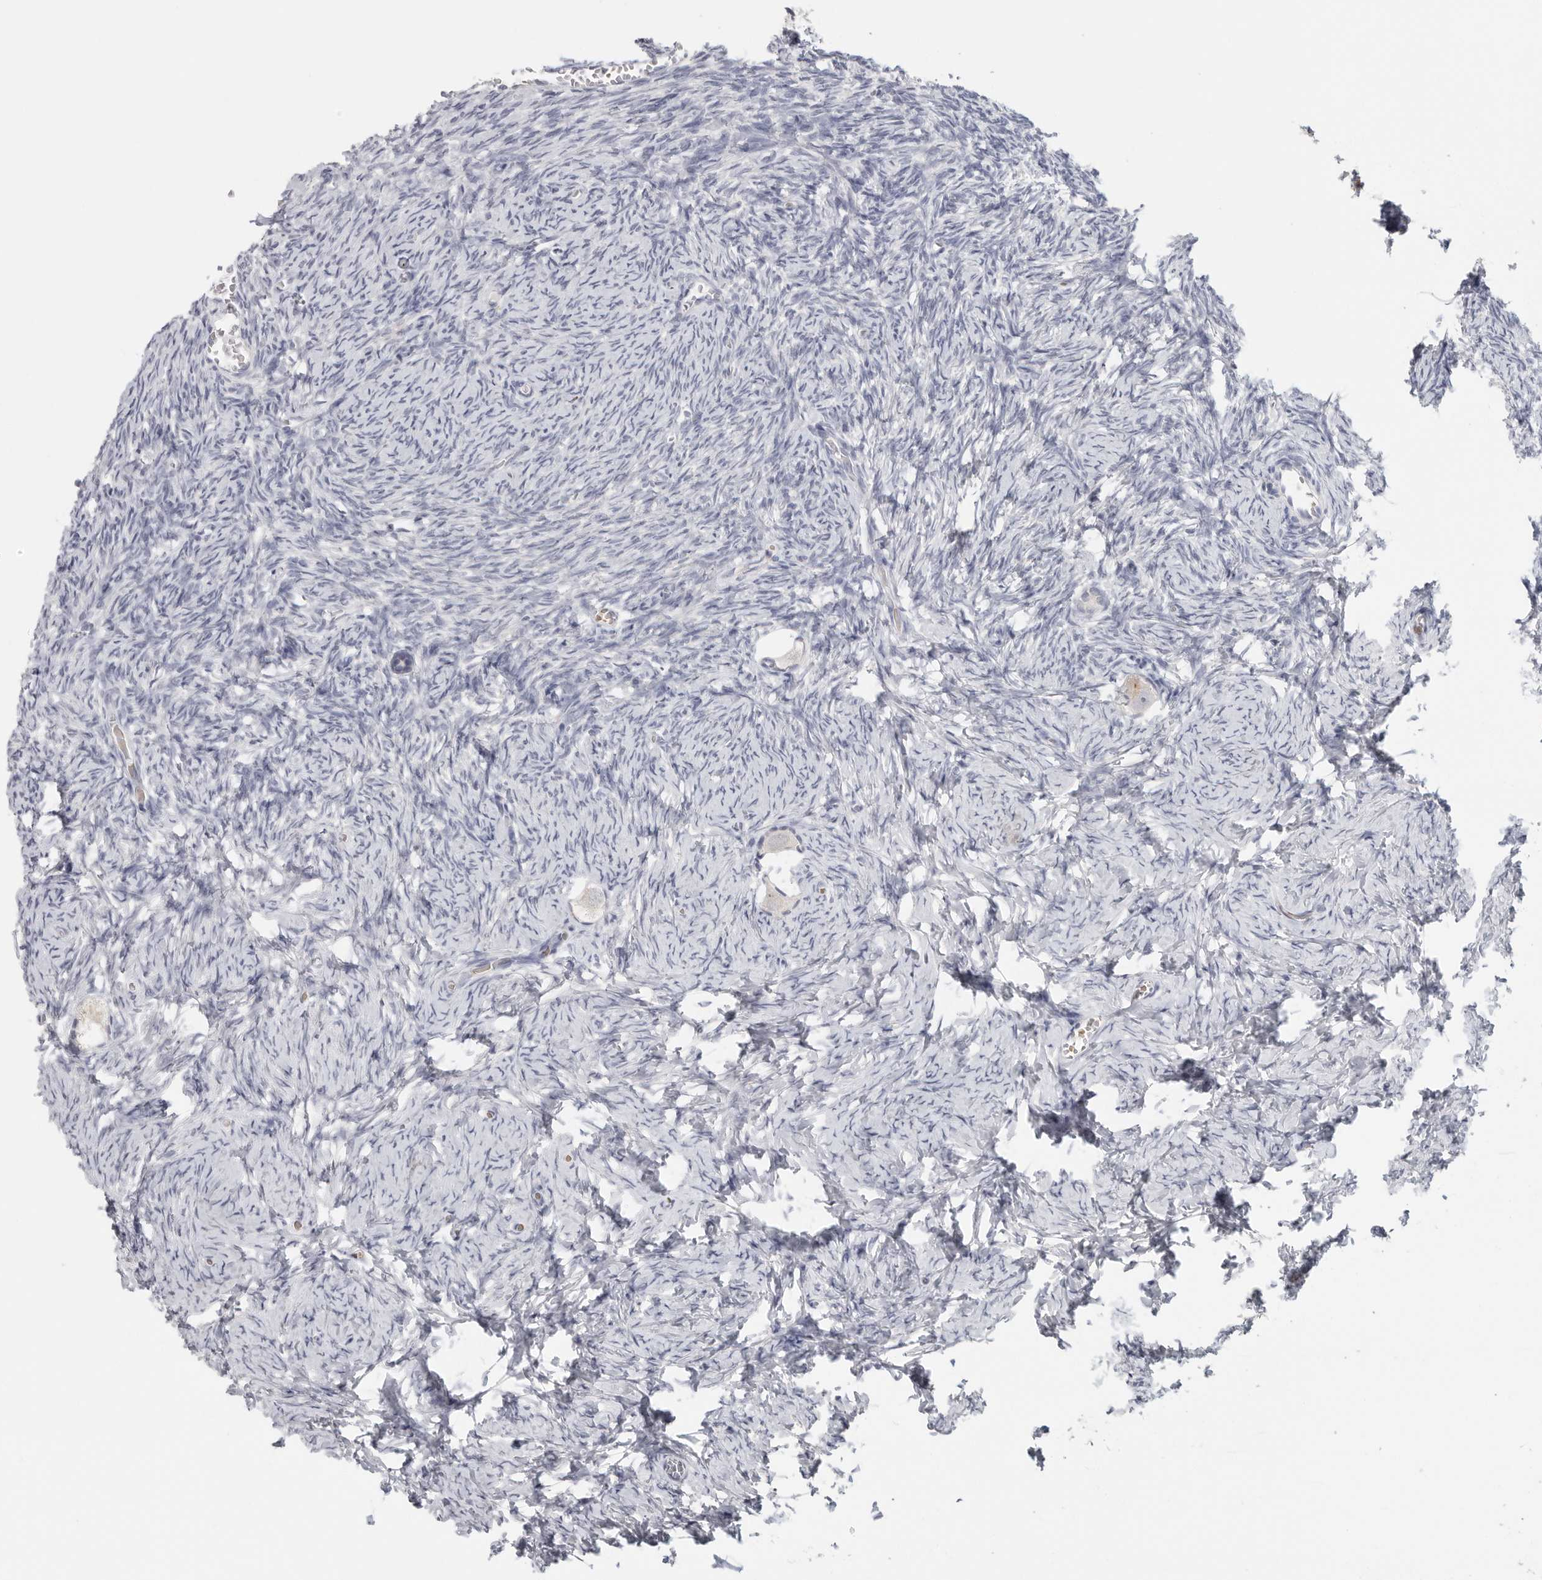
{"staining": {"intensity": "negative", "quantity": "none", "location": "none"}, "tissue": "ovary", "cell_type": "Follicle cells", "image_type": "normal", "snomed": [{"axis": "morphology", "description": "Normal tissue, NOS"}, {"axis": "topography", "description": "Ovary"}], "caption": "An IHC micrograph of normal ovary is shown. There is no staining in follicle cells of ovary.", "gene": "DNAJC11", "patient": {"sex": "female", "age": 27}}